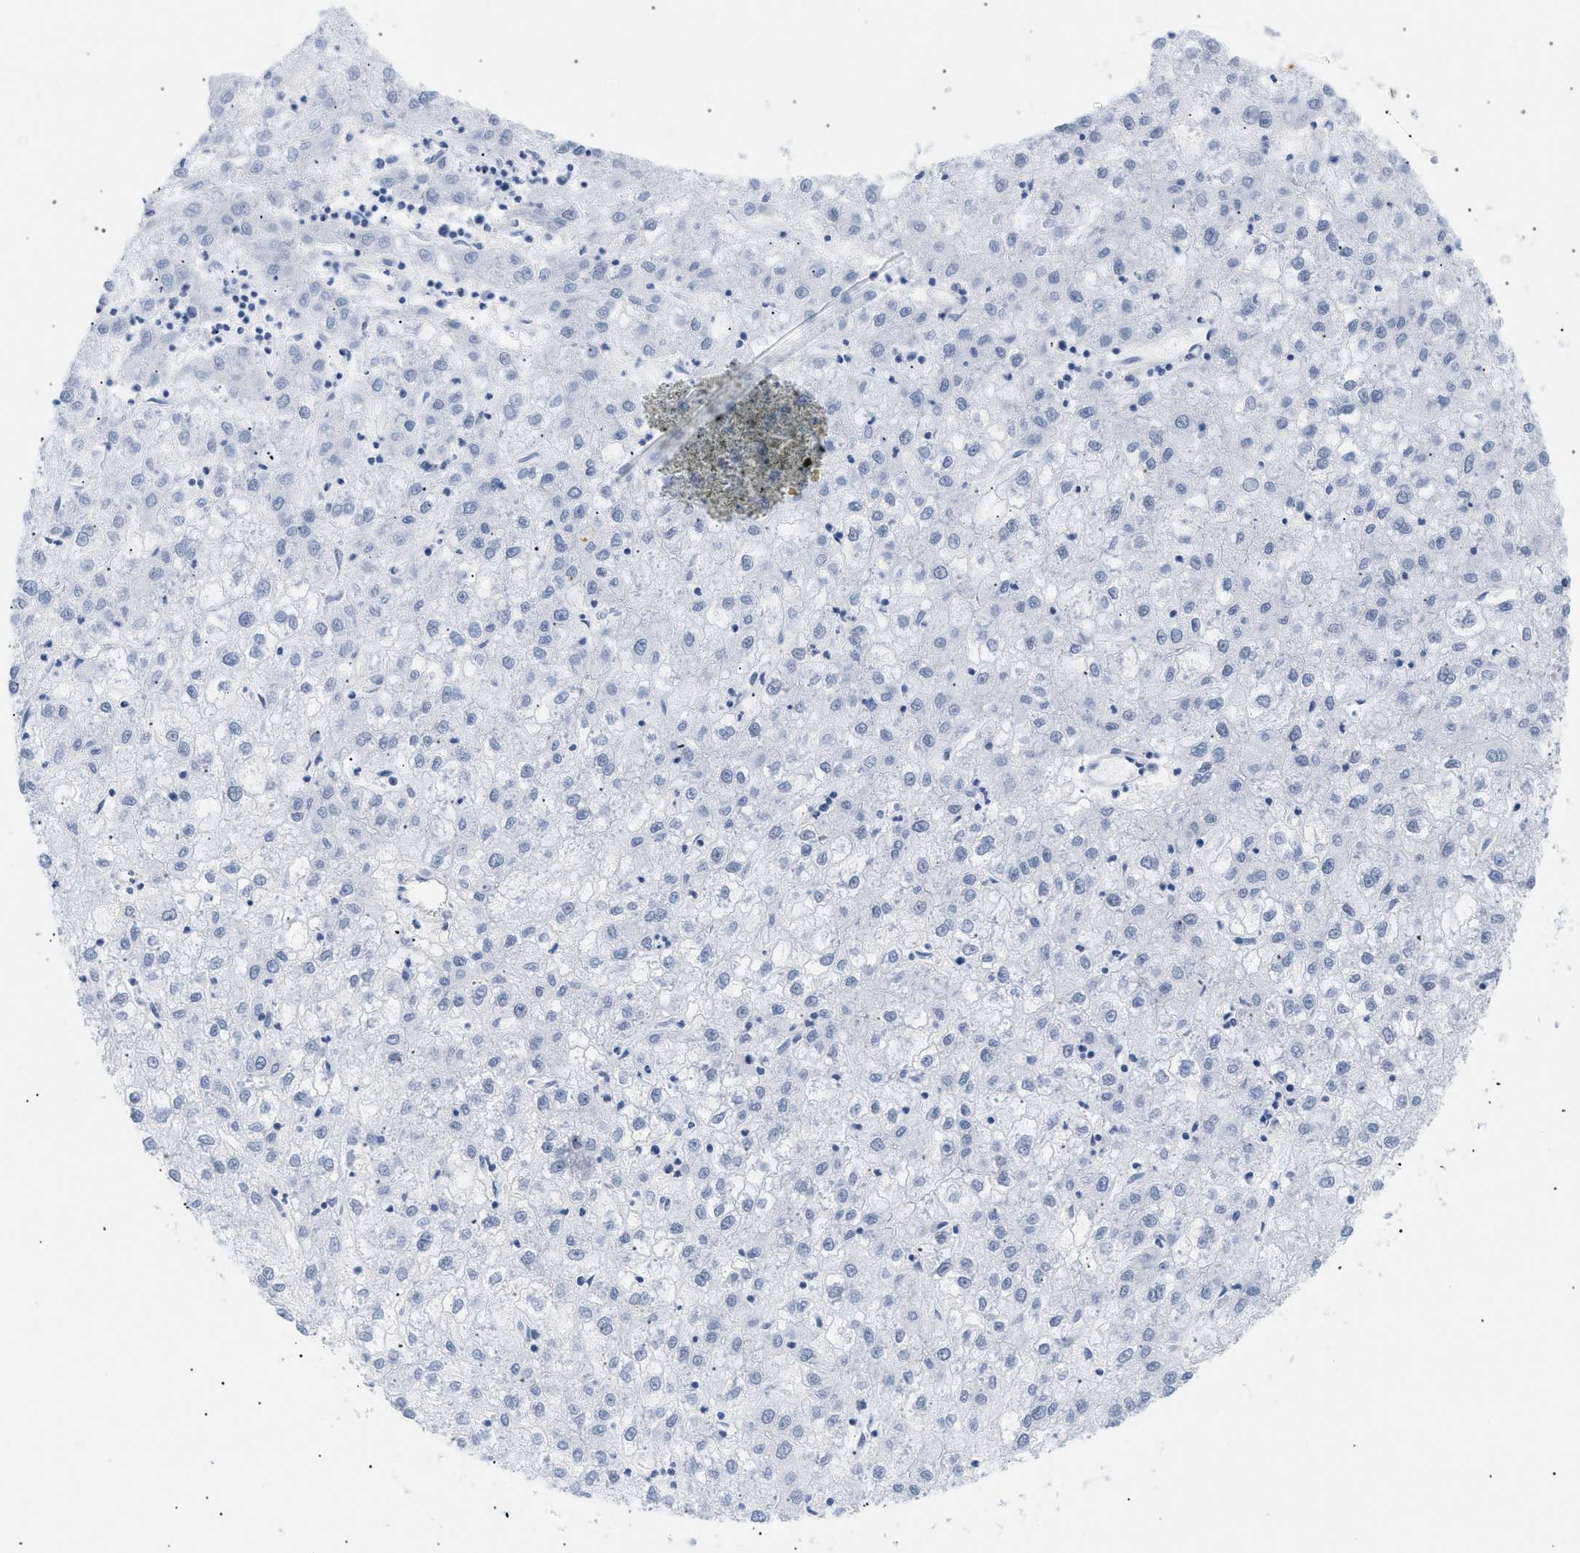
{"staining": {"intensity": "negative", "quantity": "none", "location": "none"}, "tissue": "liver cancer", "cell_type": "Tumor cells", "image_type": "cancer", "snomed": [{"axis": "morphology", "description": "Carcinoma, Hepatocellular, NOS"}, {"axis": "topography", "description": "Liver"}], "caption": "Liver cancer was stained to show a protein in brown. There is no significant positivity in tumor cells.", "gene": "ELN", "patient": {"sex": "male", "age": 72}}